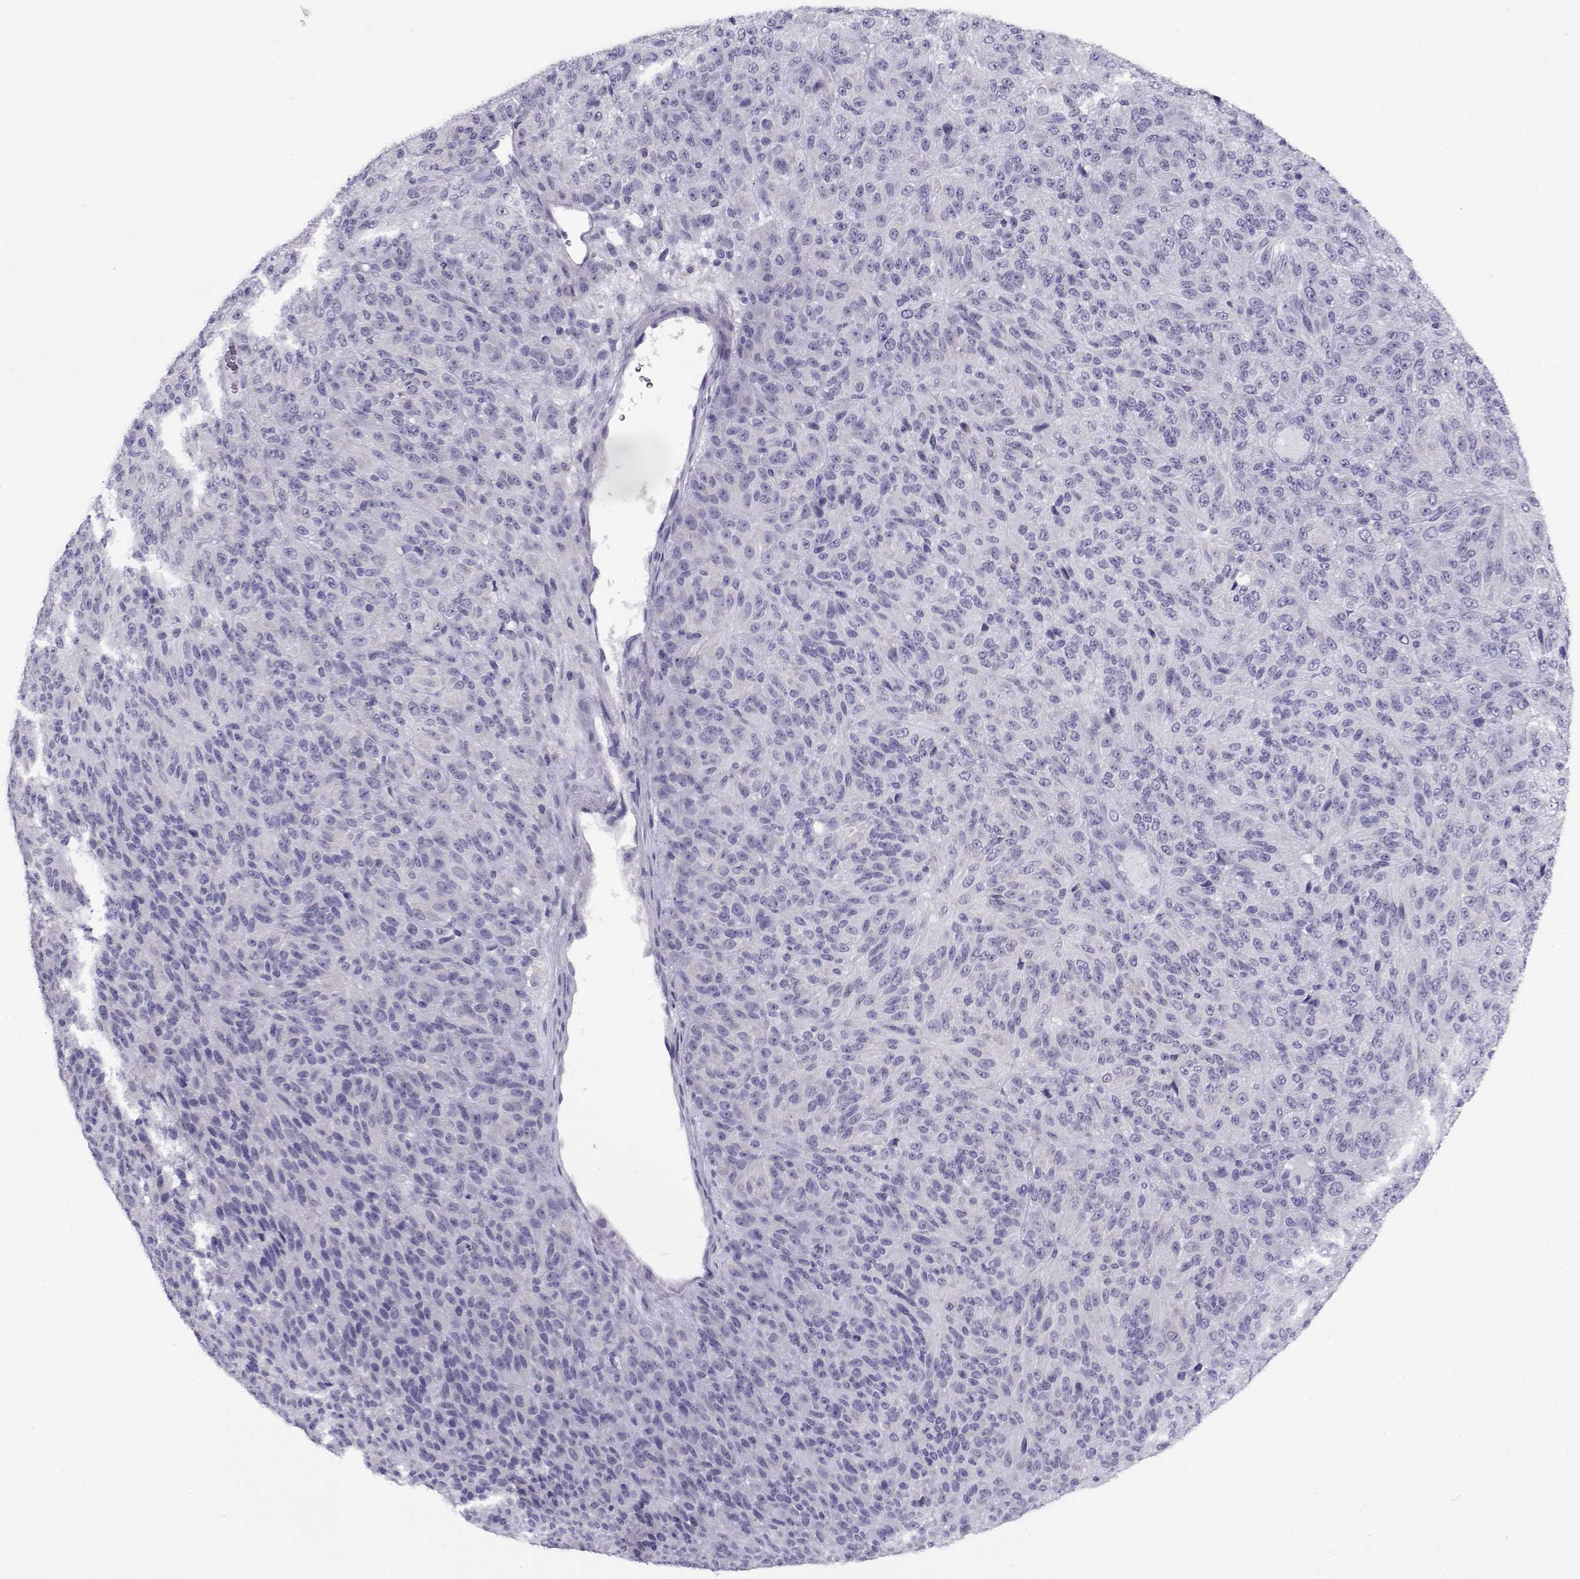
{"staining": {"intensity": "negative", "quantity": "none", "location": "none"}, "tissue": "melanoma", "cell_type": "Tumor cells", "image_type": "cancer", "snomed": [{"axis": "morphology", "description": "Malignant melanoma, Metastatic site"}, {"axis": "topography", "description": "Brain"}], "caption": "Immunohistochemical staining of human malignant melanoma (metastatic site) shows no significant positivity in tumor cells.", "gene": "FAM166A", "patient": {"sex": "female", "age": 56}}